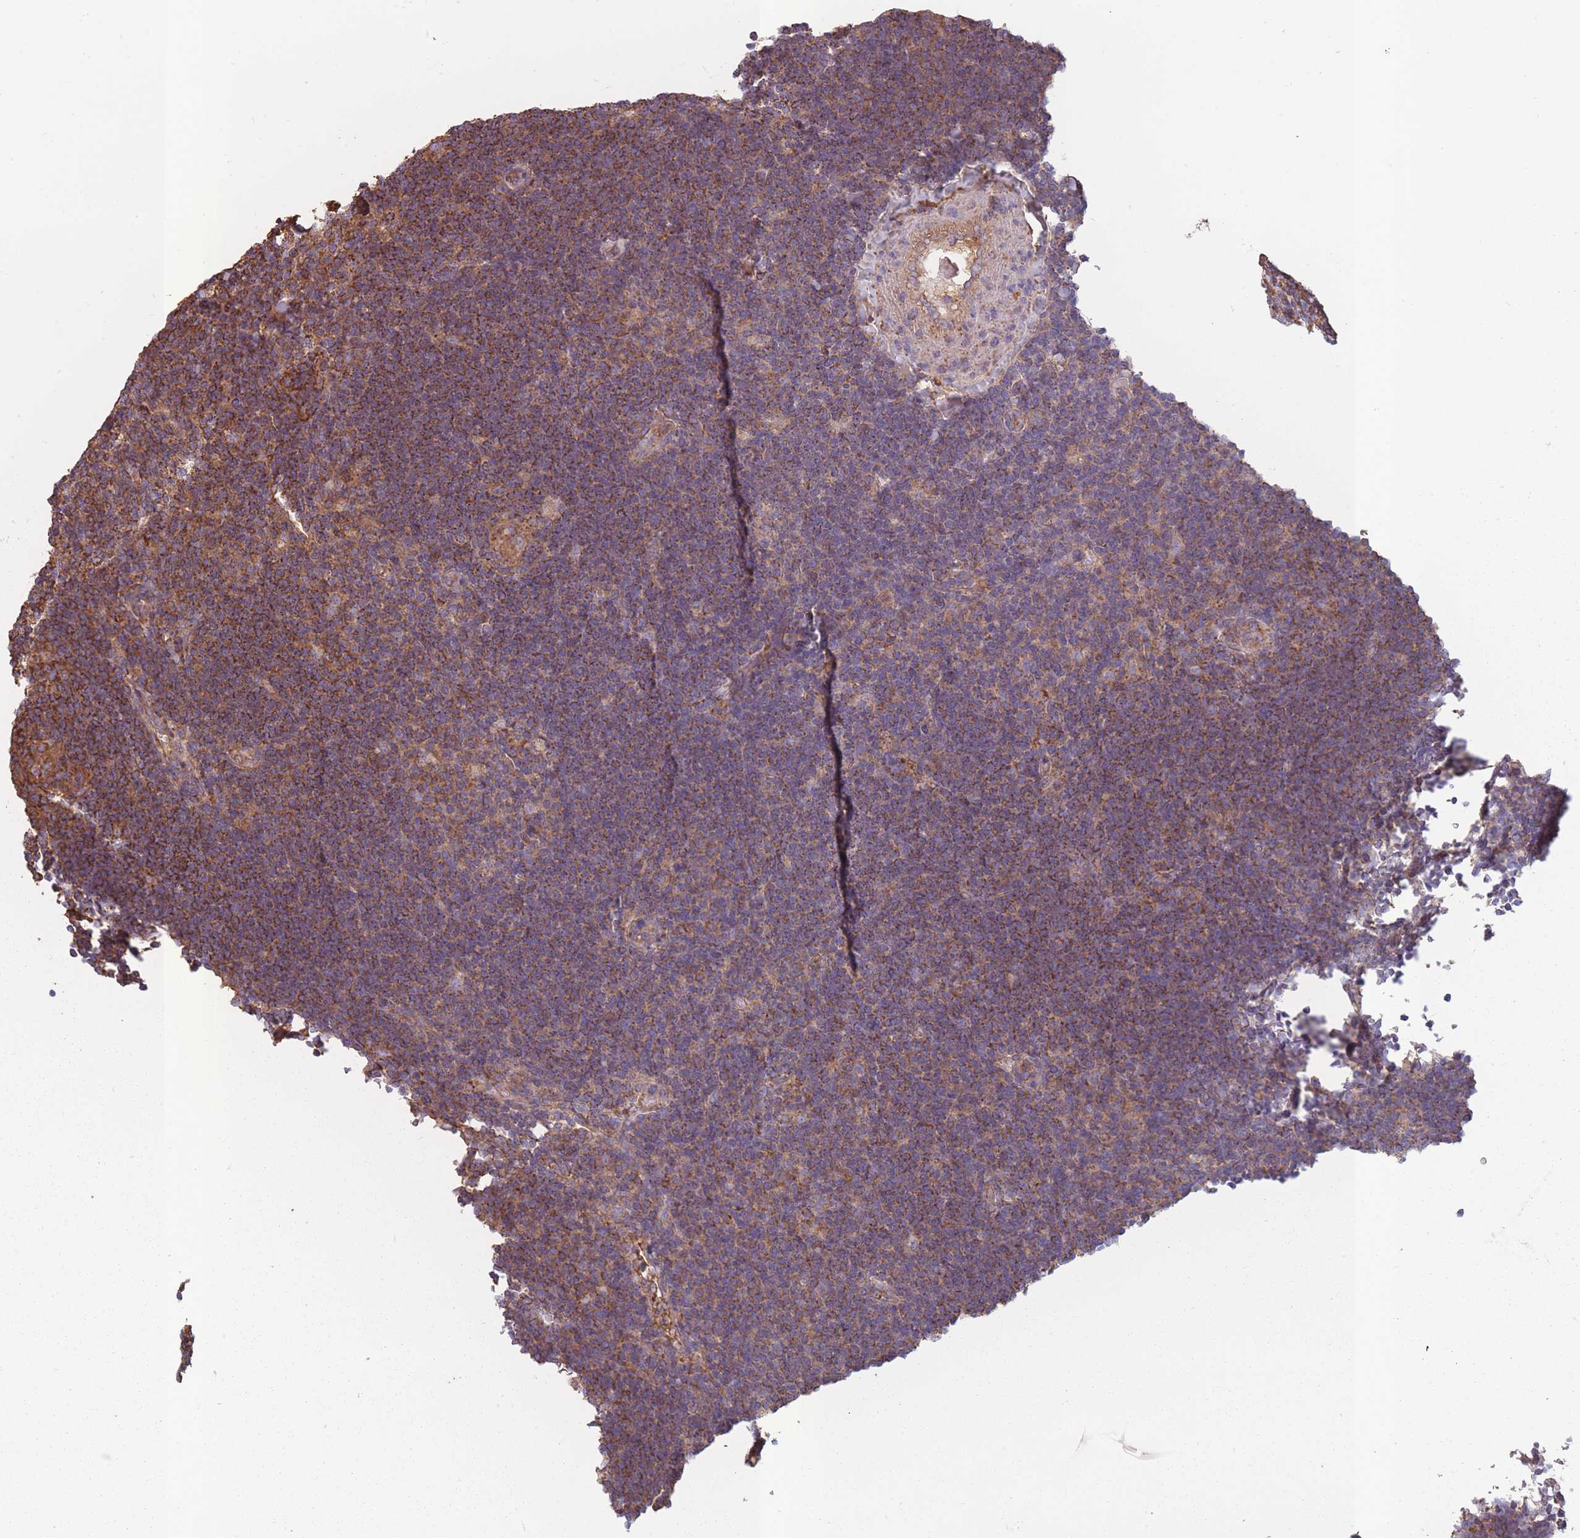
{"staining": {"intensity": "weak", "quantity": ">75%", "location": "cytoplasmic/membranous"}, "tissue": "lymphoma", "cell_type": "Tumor cells", "image_type": "cancer", "snomed": [{"axis": "morphology", "description": "Hodgkin's disease, NOS"}, {"axis": "topography", "description": "Lymph node"}], "caption": "Protein expression analysis of human Hodgkin's disease reveals weak cytoplasmic/membranous staining in approximately >75% of tumor cells. (DAB (3,3'-diaminobenzidine) IHC with brightfield microscopy, high magnification).", "gene": "KAT2A", "patient": {"sex": "female", "age": 57}}